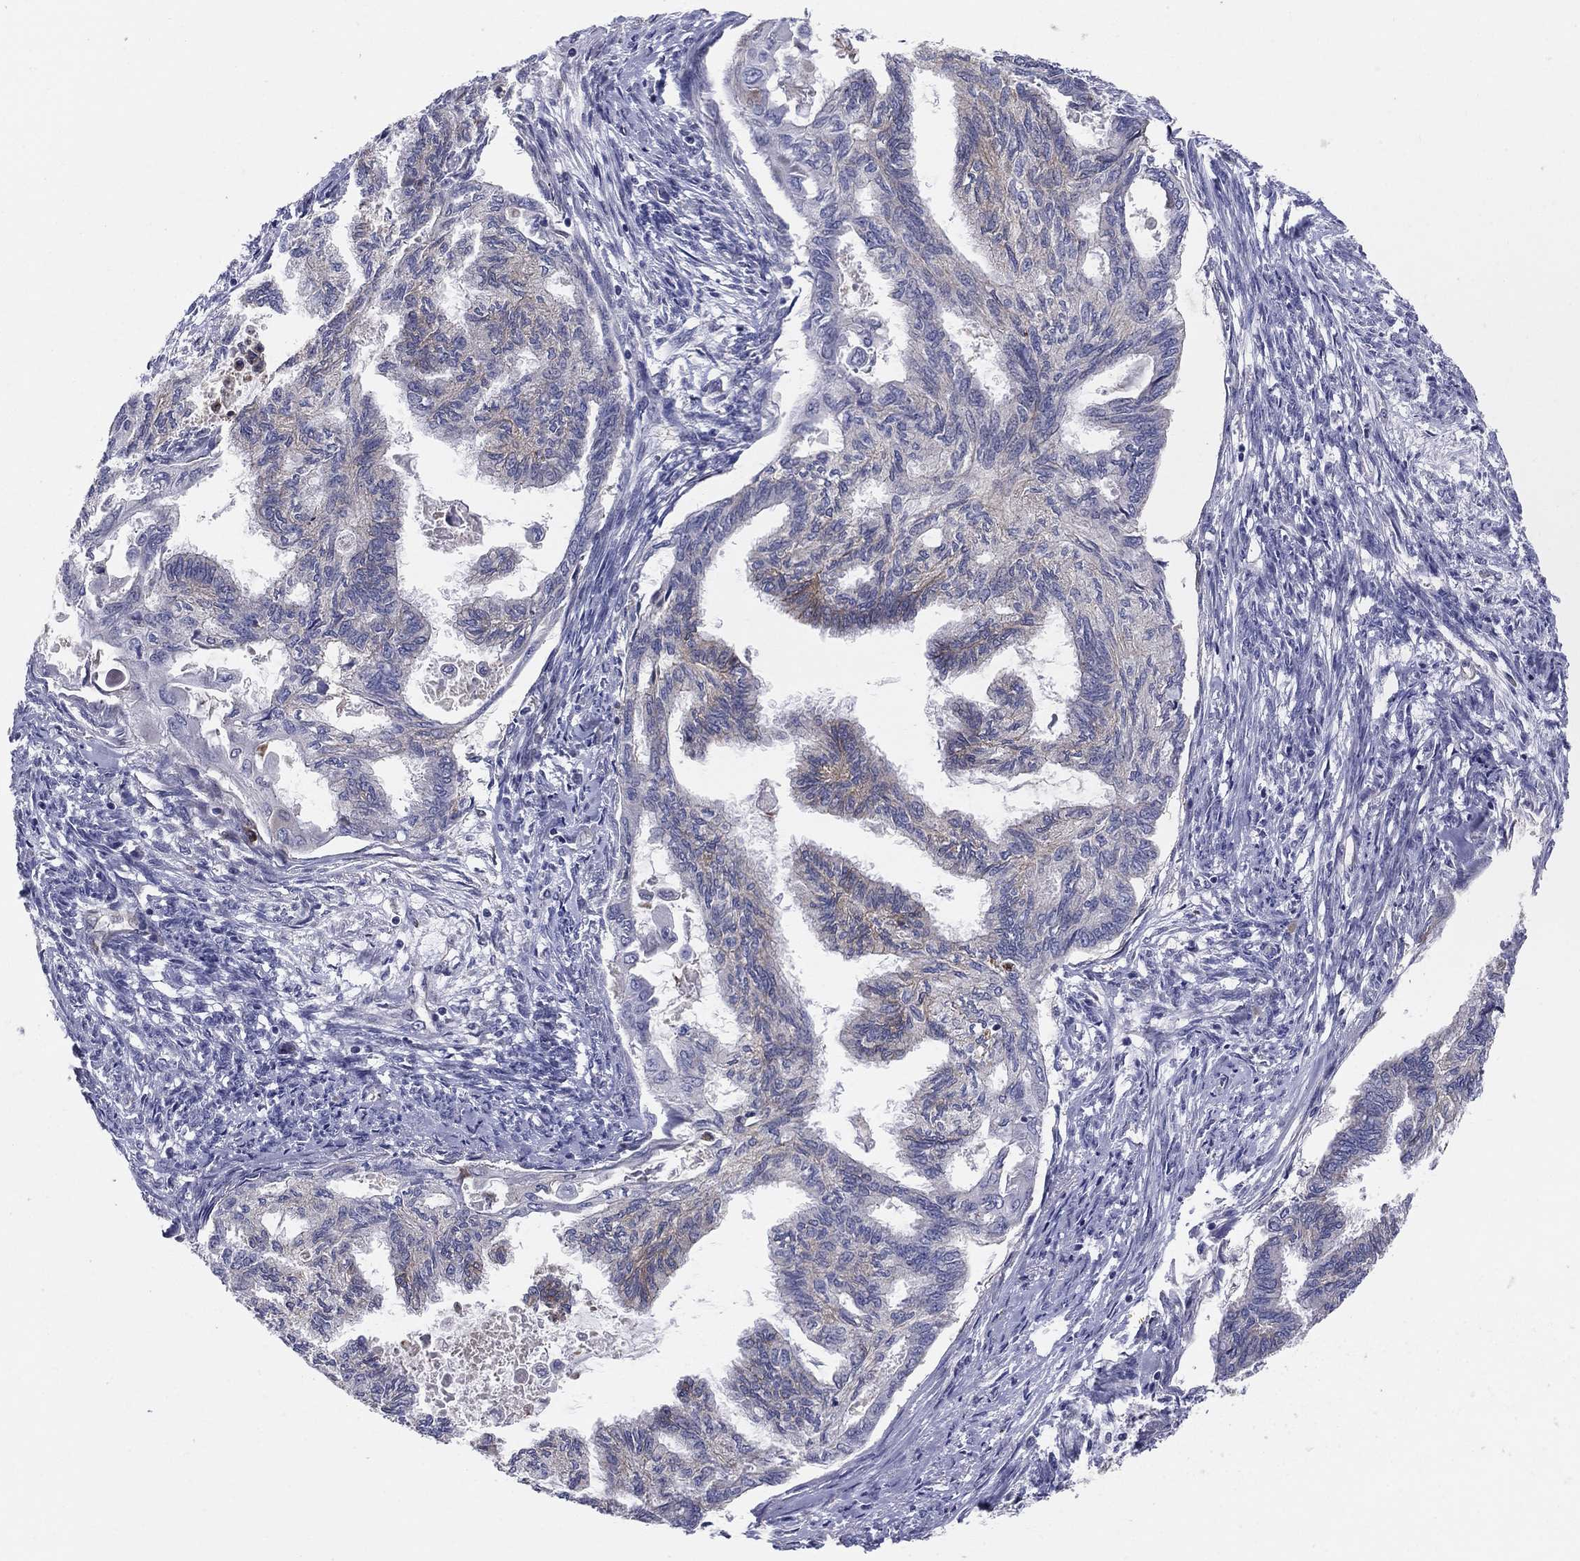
{"staining": {"intensity": "negative", "quantity": "none", "location": "none"}, "tissue": "endometrial cancer", "cell_type": "Tumor cells", "image_type": "cancer", "snomed": [{"axis": "morphology", "description": "Adenocarcinoma, NOS"}, {"axis": "topography", "description": "Endometrium"}], "caption": "Adenocarcinoma (endometrial) stained for a protein using IHC displays no staining tumor cells.", "gene": "EMP2", "patient": {"sex": "female", "age": 86}}